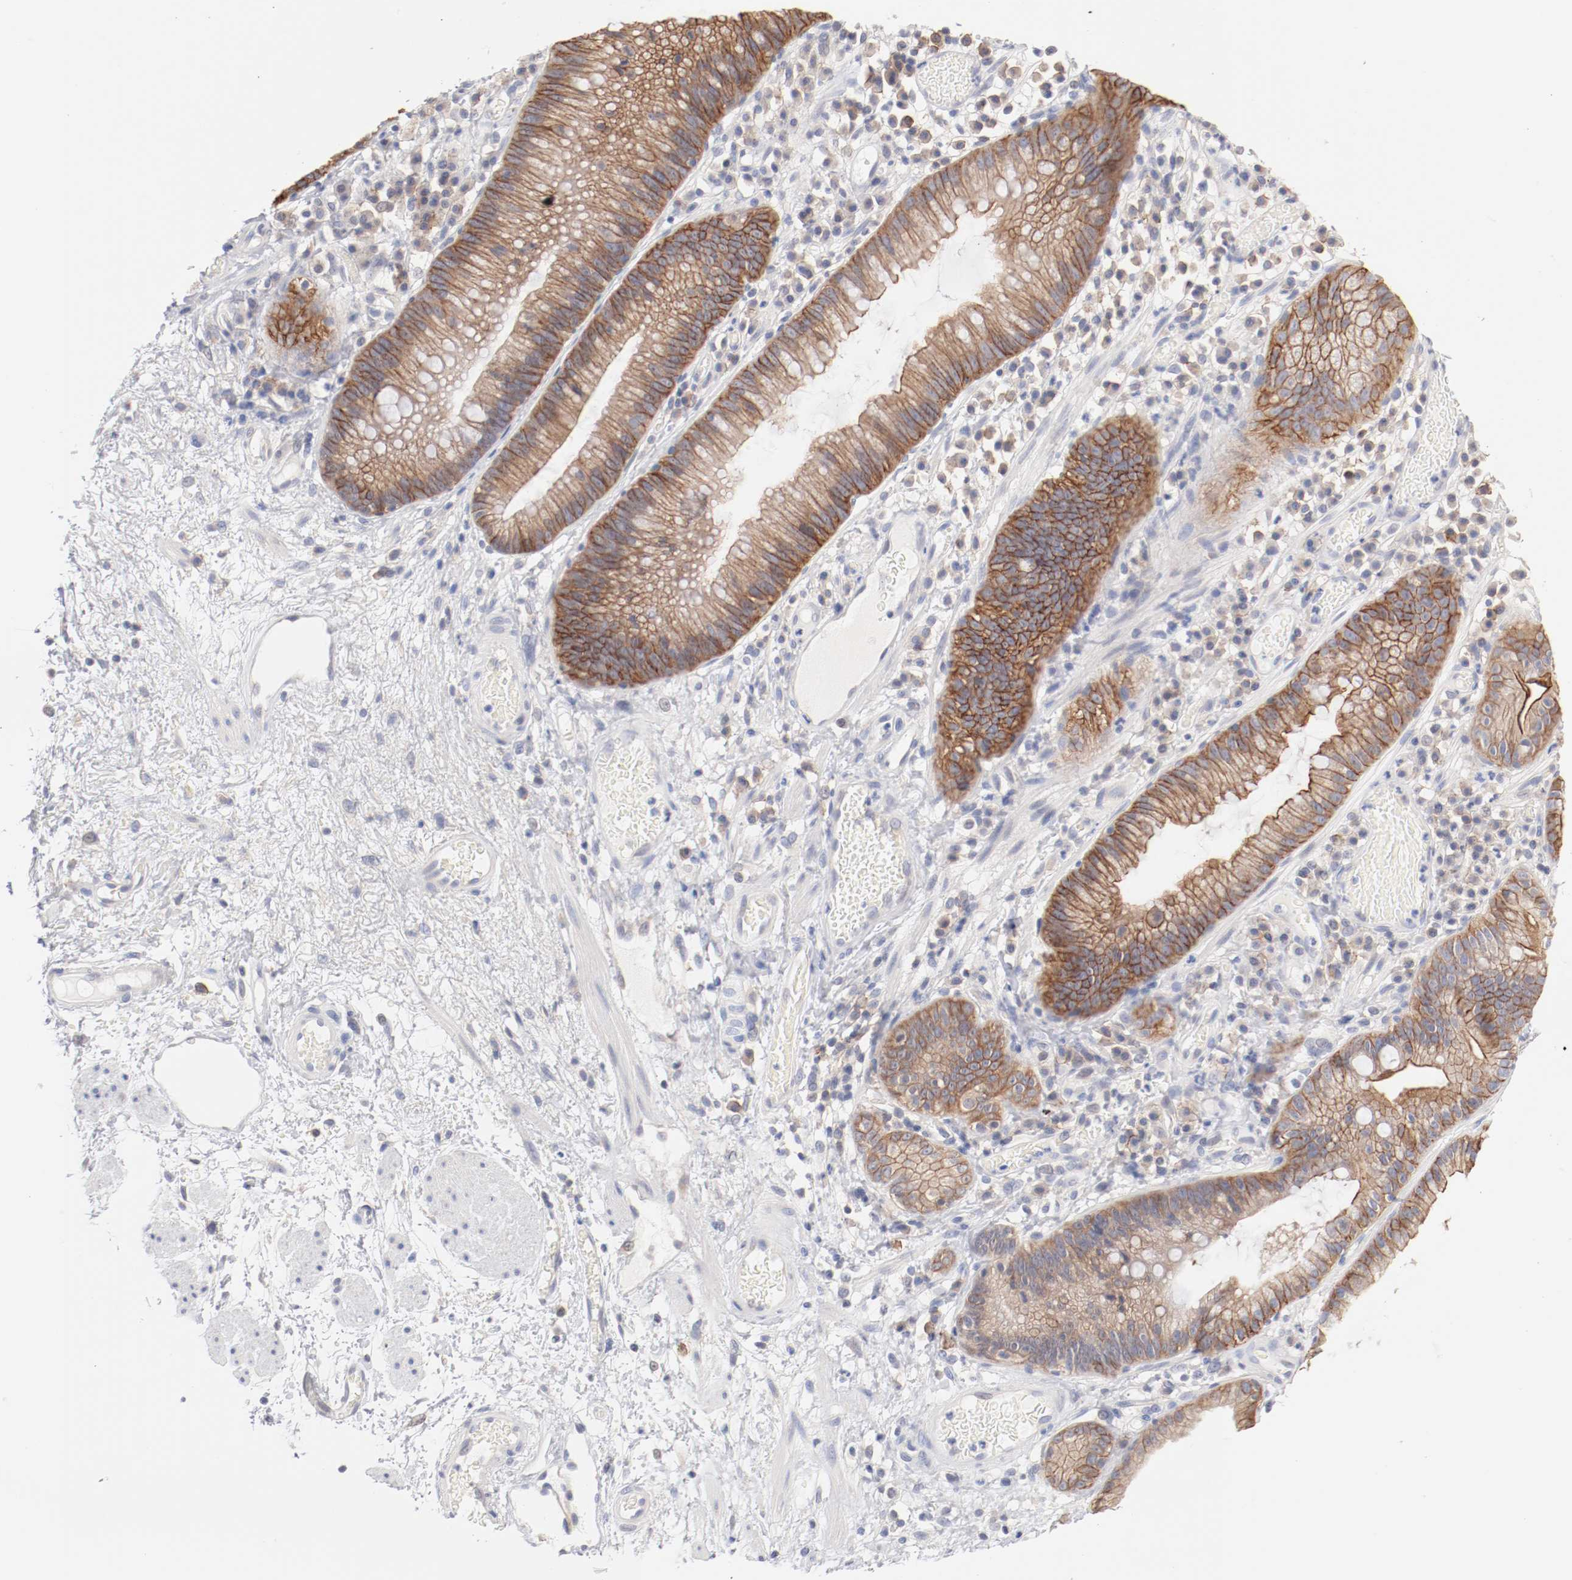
{"staining": {"intensity": "moderate", "quantity": ">75%", "location": "cytoplasmic/membranous"}, "tissue": "skin", "cell_type": "Epidermal cells", "image_type": "normal", "snomed": [{"axis": "morphology", "description": "Normal tissue, NOS"}, {"axis": "morphology", "description": "Hemorrhoids"}, {"axis": "morphology", "description": "Inflammation, NOS"}, {"axis": "topography", "description": "Anal"}], "caption": "Immunohistochemistry (IHC) micrograph of unremarkable skin: human skin stained using immunohistochemistry (IHC) shows medium levels of moderate protein expression localized specifically in the cytoplasmic/membranous of epidermal cells, appearing as a cytoplasmic/membranous brown color.", "gene": "SETD3", "patient": {"sex": "male", "age": 60}}